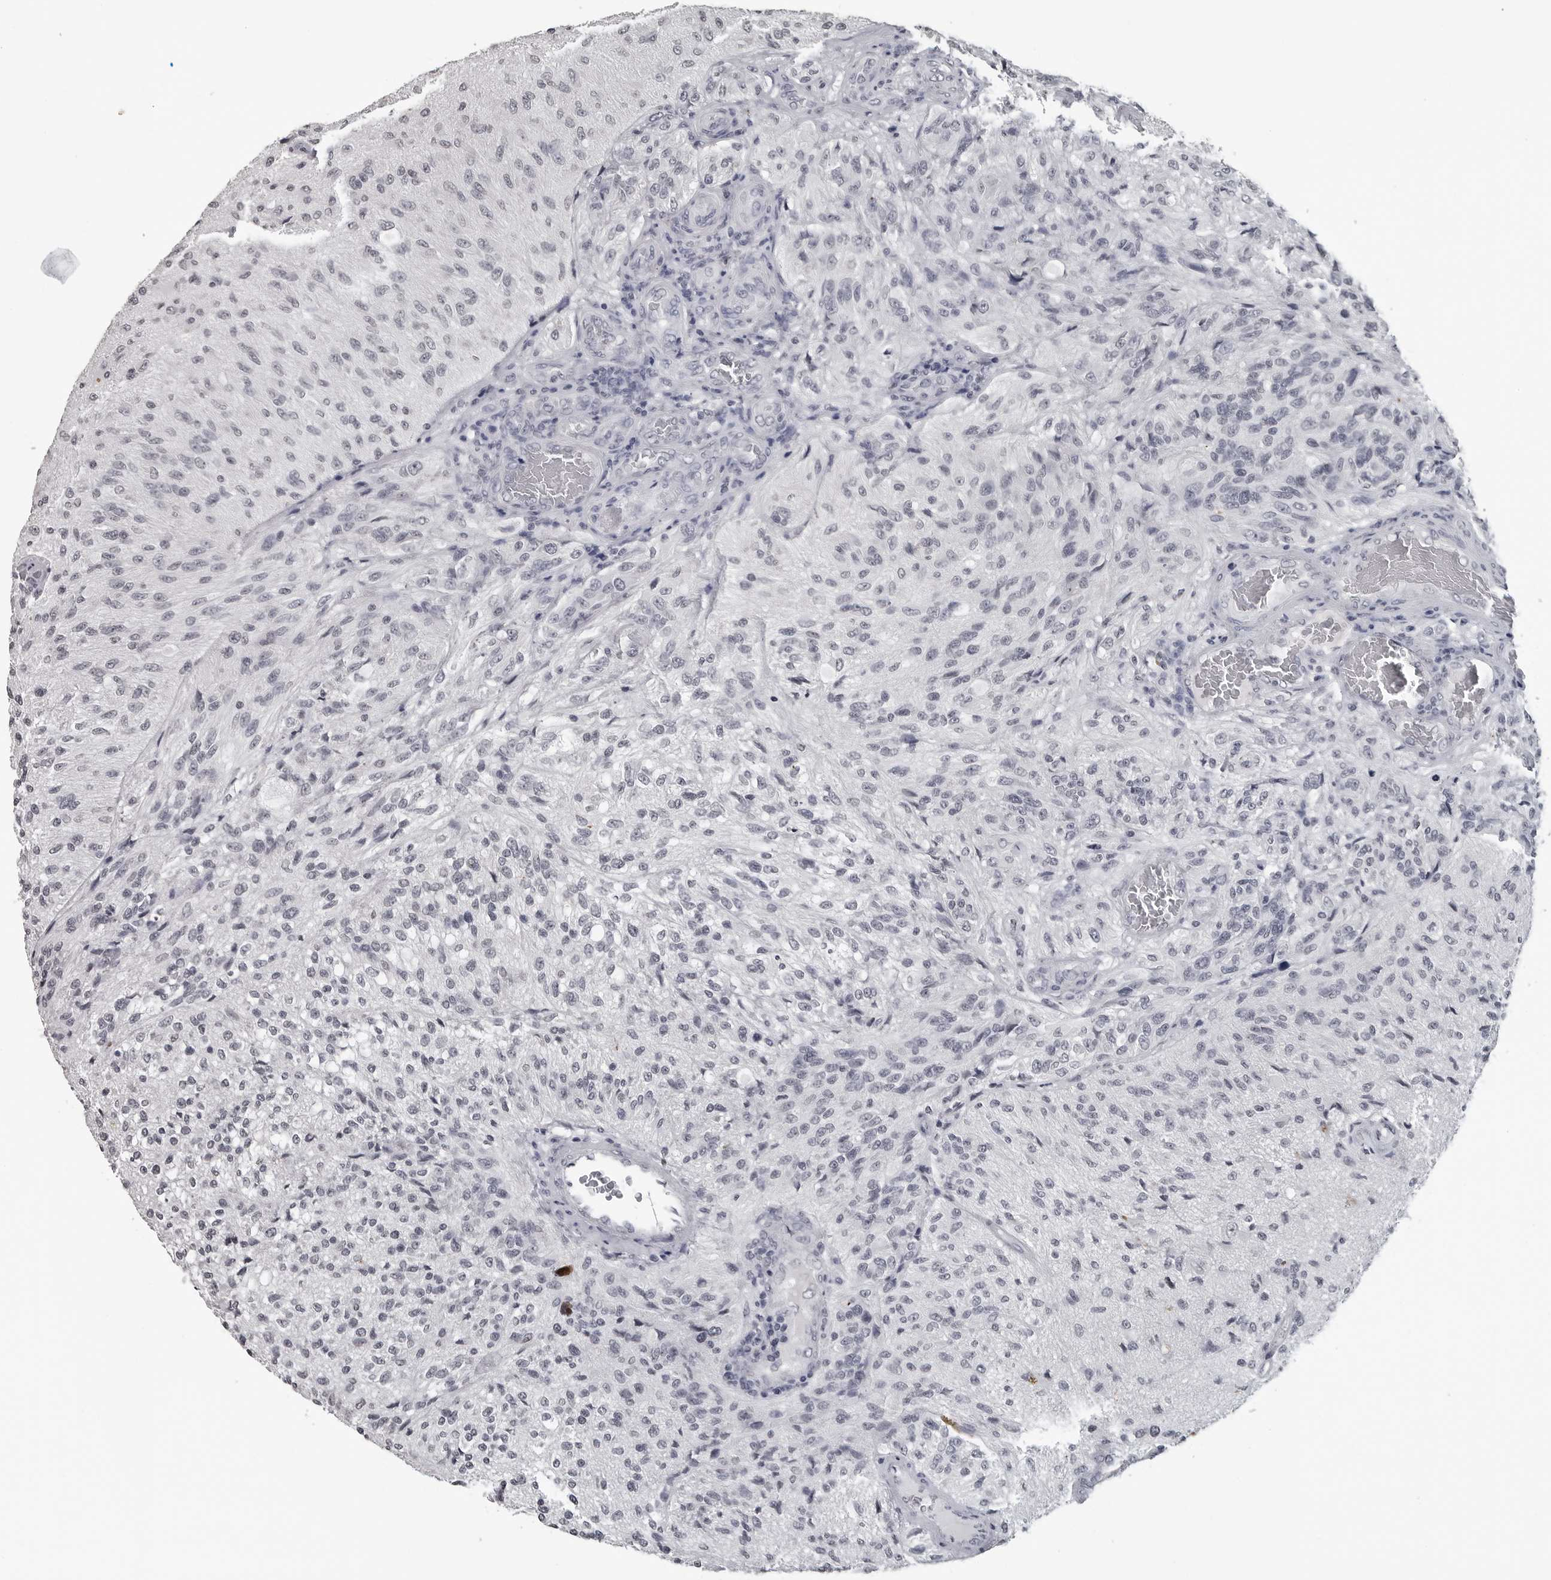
{"staining": {"intensity": "negative", "quantity": "none", "location": "none"}, "tissue": "glioma", "cell_type": "Tumor cells", "image_type": "cancer", "snomed": [{"axis": "morphology", "description": "Normal tissue, NOS"}, {"axis": "morphology", "description": "Glioma, malignant, High grade"}, {"axis": "topography", "description": "Cerebral cortex"}], "caption": "The immunohistochemistry photomicrograph has no significant positivity in tumor cells of malignant glioma (high-grade) tissue.", "gene": "DDX54", "patient": {"sex": "male", "age": 77}}